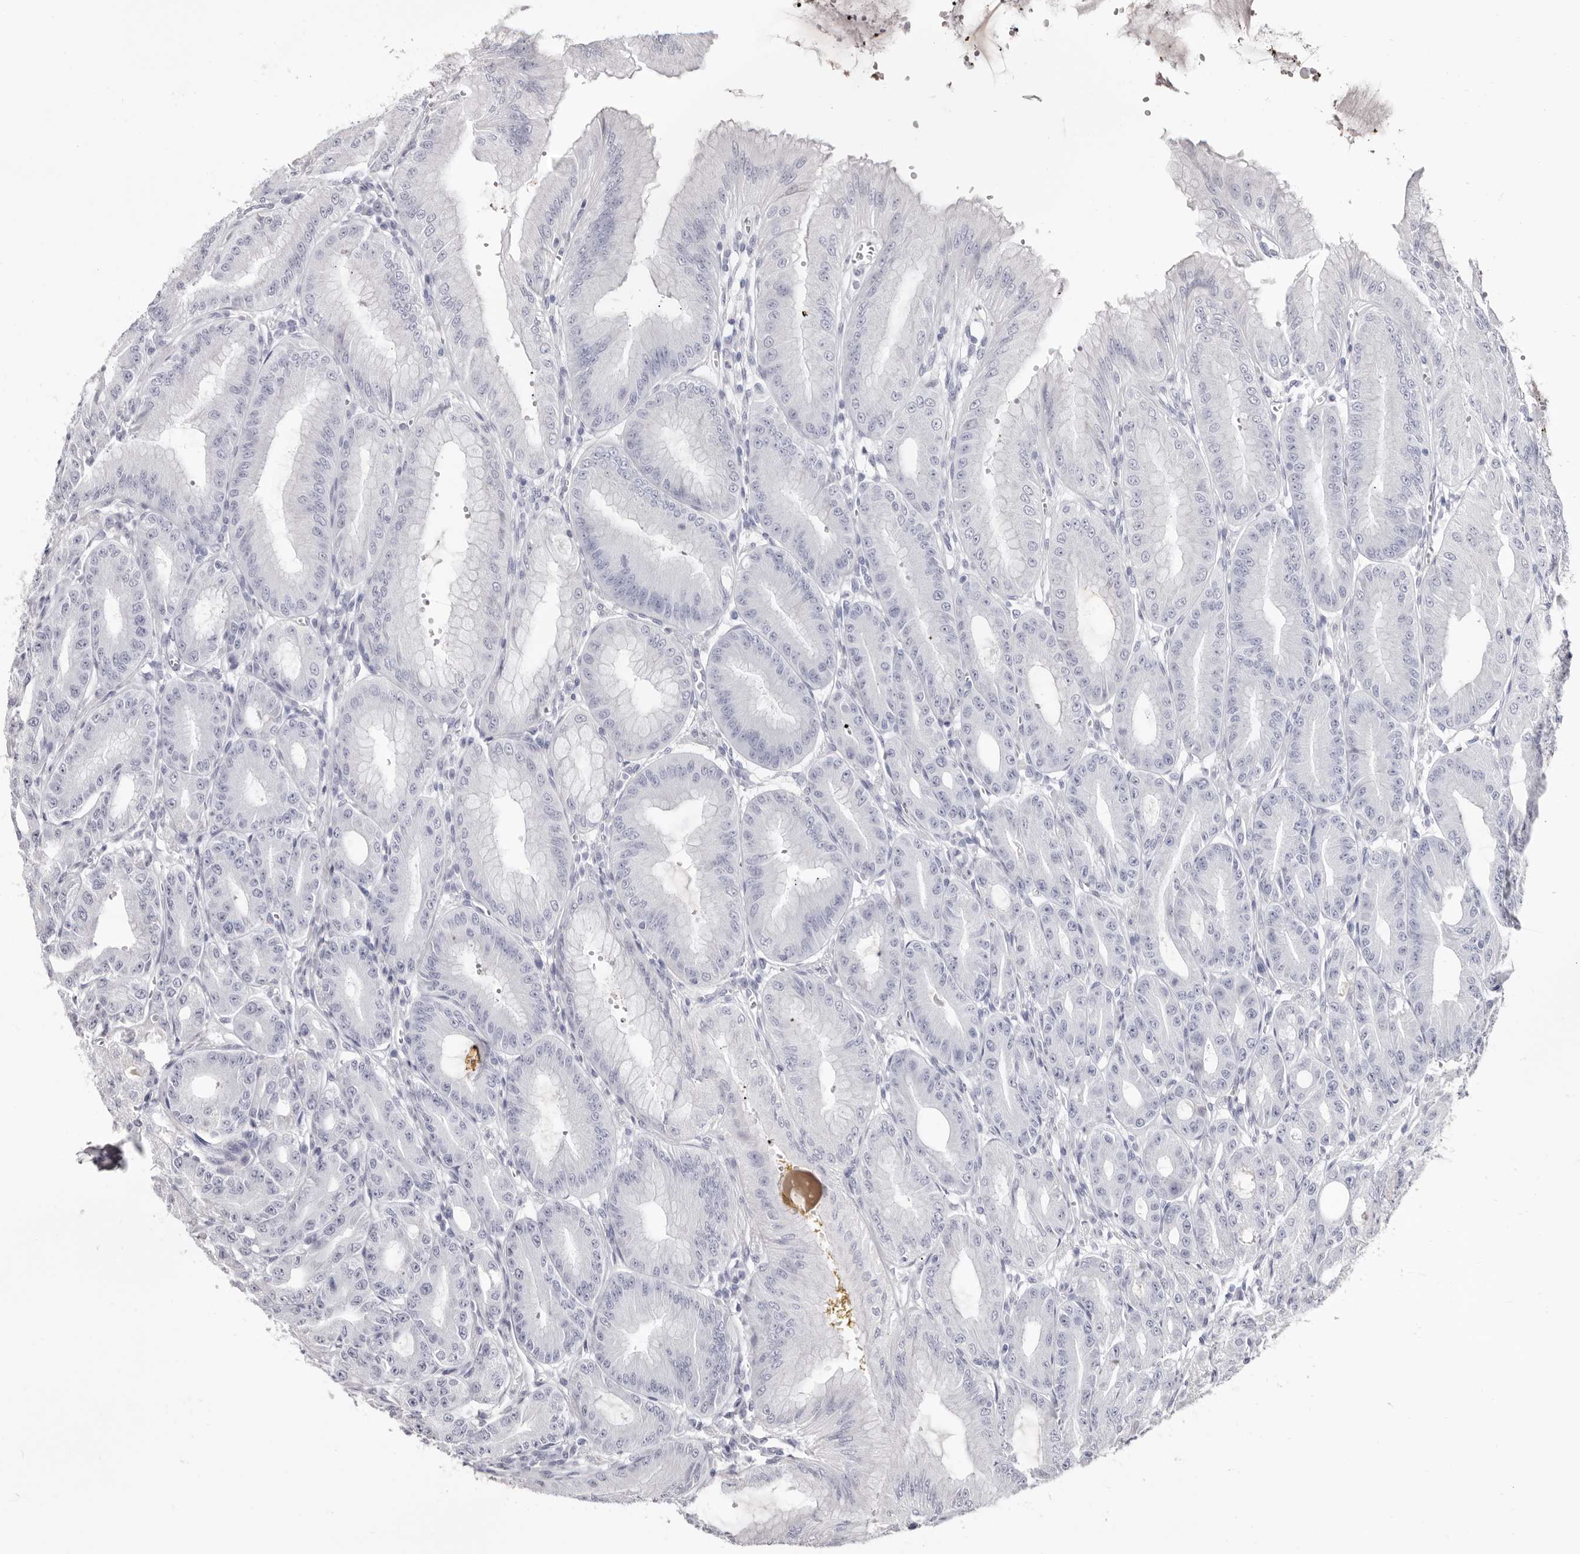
{"staining": {"intensity": "negative", "quantity": "none", "location": "none"}, "tissue": "stomach", "cell_type": "Glandular cells", "image_type": "normal", "snomed": [{"axis": "morphology", "description": "Normal tissue, NOS"}, {"axis": "topography", "description": "Stomach, lower"}], "caption": "A high-resolution micrograph shows immunohistochemistry staining of benign stomach, which displays no significant positivity in glandular cells.", "gene": "LPO", "patient": {"sex": "male", "age": 71}}